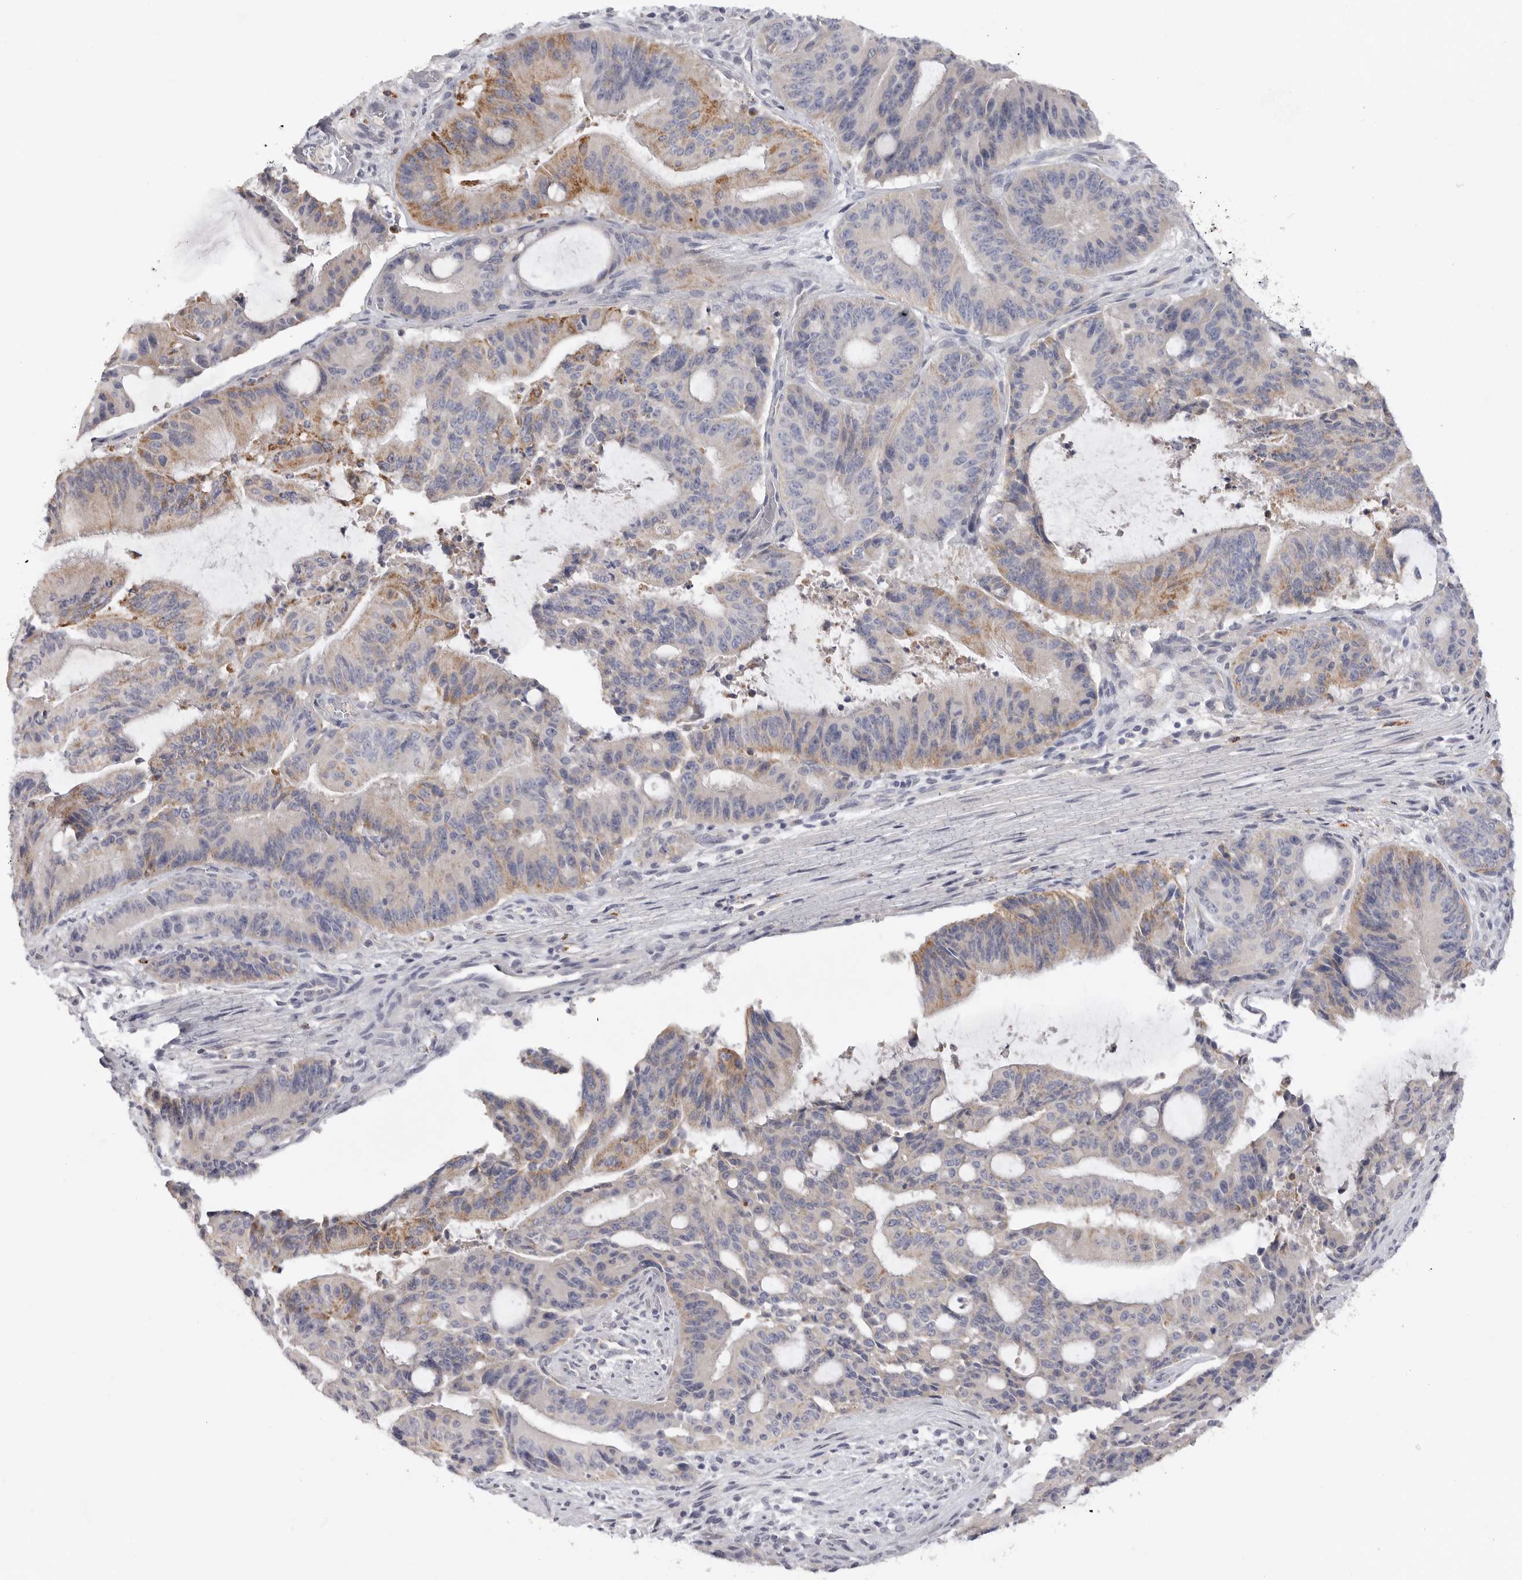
{"staining": {"intensity": "moderate", "quantity": "<25%", "location": "cytoplasmic/membranous"}, "tissue": "liver cancer", "cell_type": "Tumor cells", "image_type": "cancer", "snomed": [{"axis": "morphology", "description": "Normal tissue, NOS"}, {"axis": "morphology", "description": "Cholangiocarcinoma"}, {"axis": "topography", "description": "Liver"}, {"axis": "topography", "description": "Peripheral nerve tissue"}], "caption": "DAB immunohistochemical staining of human liver cholangiocarcinoma reveals moderate cytoplasmic/membranous protein staining in about <25% of tumor cells.", "gene": "ELP3", "patient": {"sex": "female", "age": 73}}